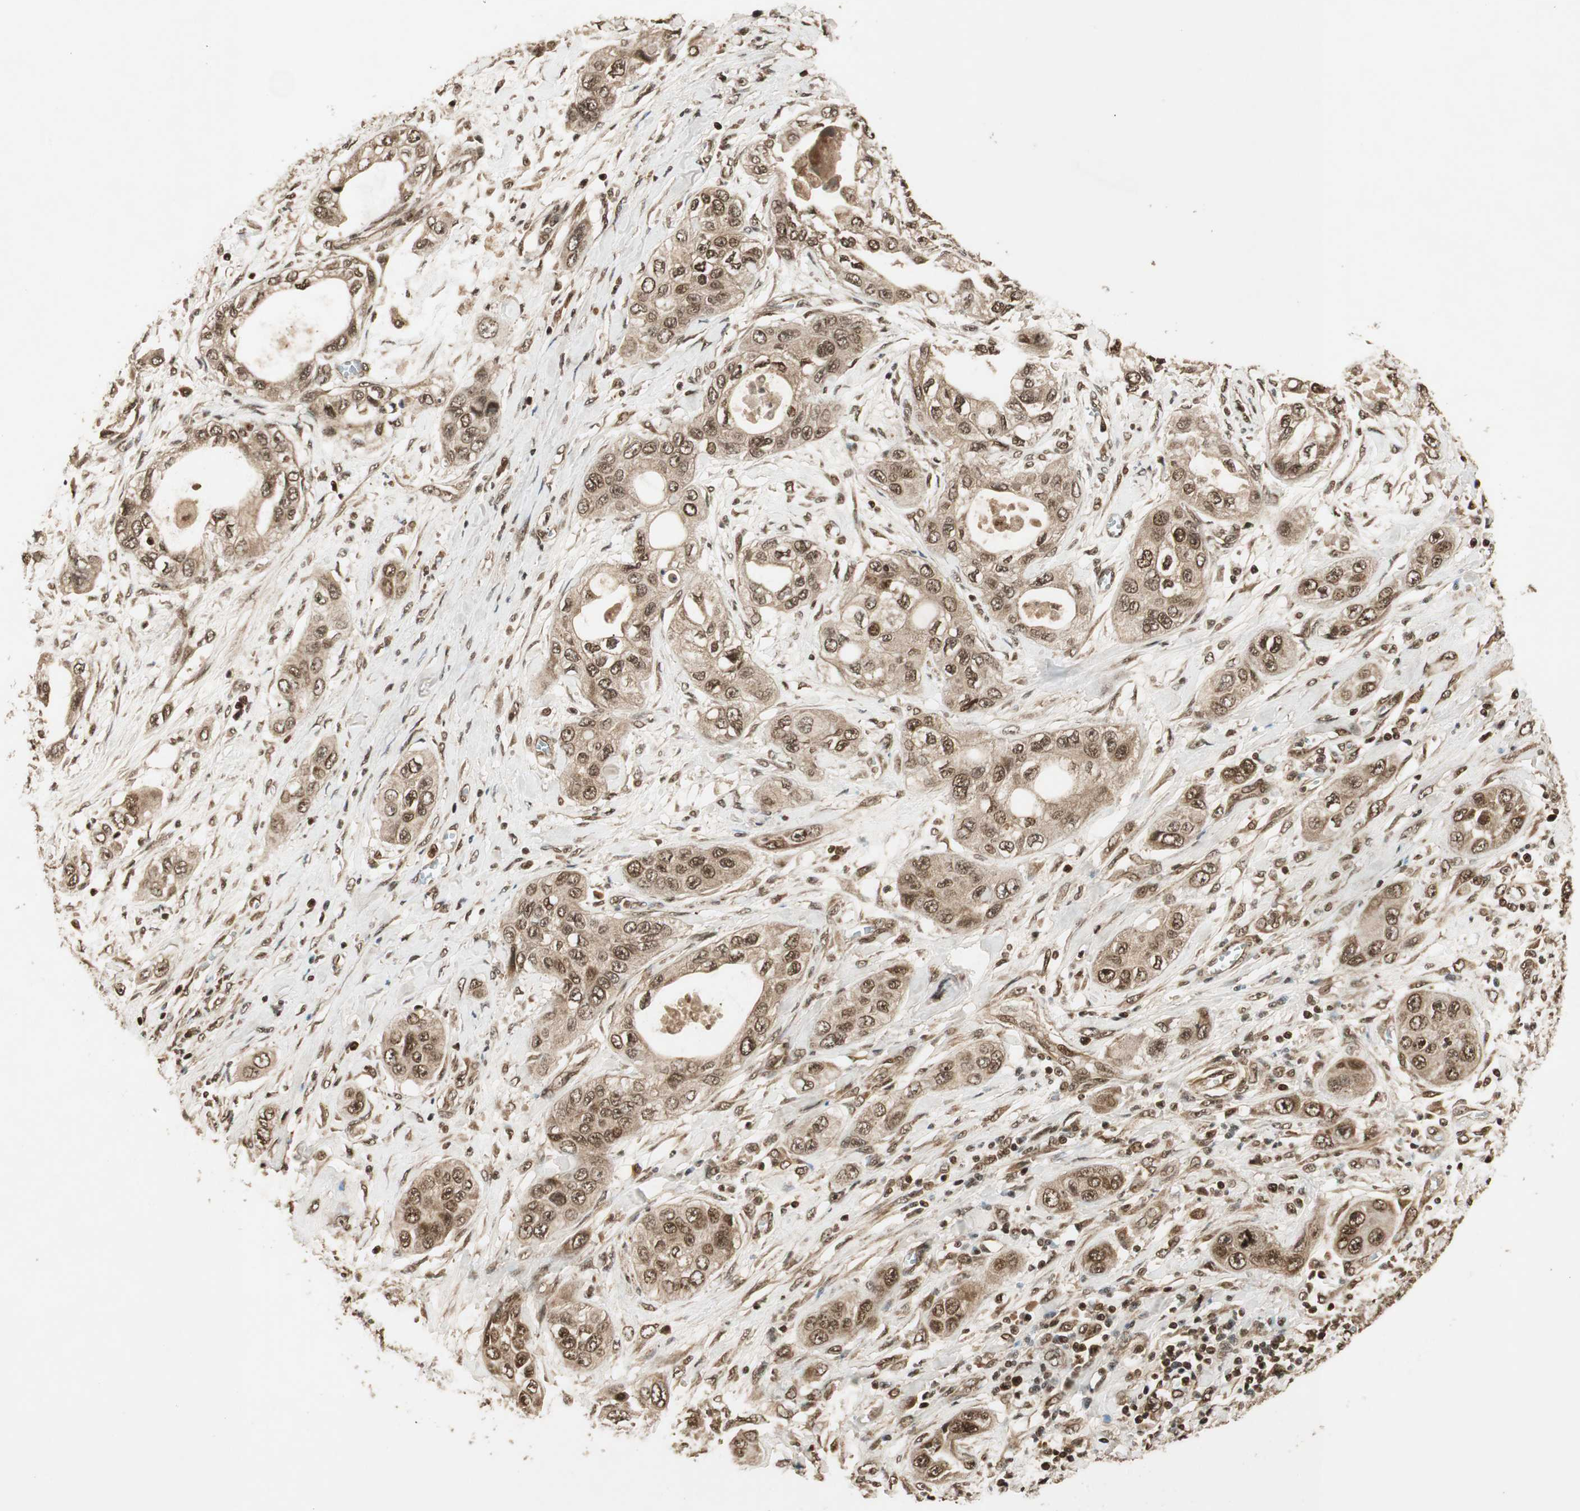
{"staining": {"intensity": "moderate", "quantity": ">75%", "location": "cytoplasmic/membranous,nuclear"}, "tissue": "pancreatic cancer", "cell_type": "Tumor cells", "image_type": "cancer", "snomed": [{"axis": "morphology", "description": "Adenocarcinoma, NOS"}, {"axis": "topography", "description": "Pancreas"}], "caption": "This is an image of IHC staining of pancreatic adenocarcinoma, which shows moderate expression in the cytoplasmic/membranous and nuclear of tumor cells.", "gene": "RPA3", "patient": {"sex": "female", "age": 70}}